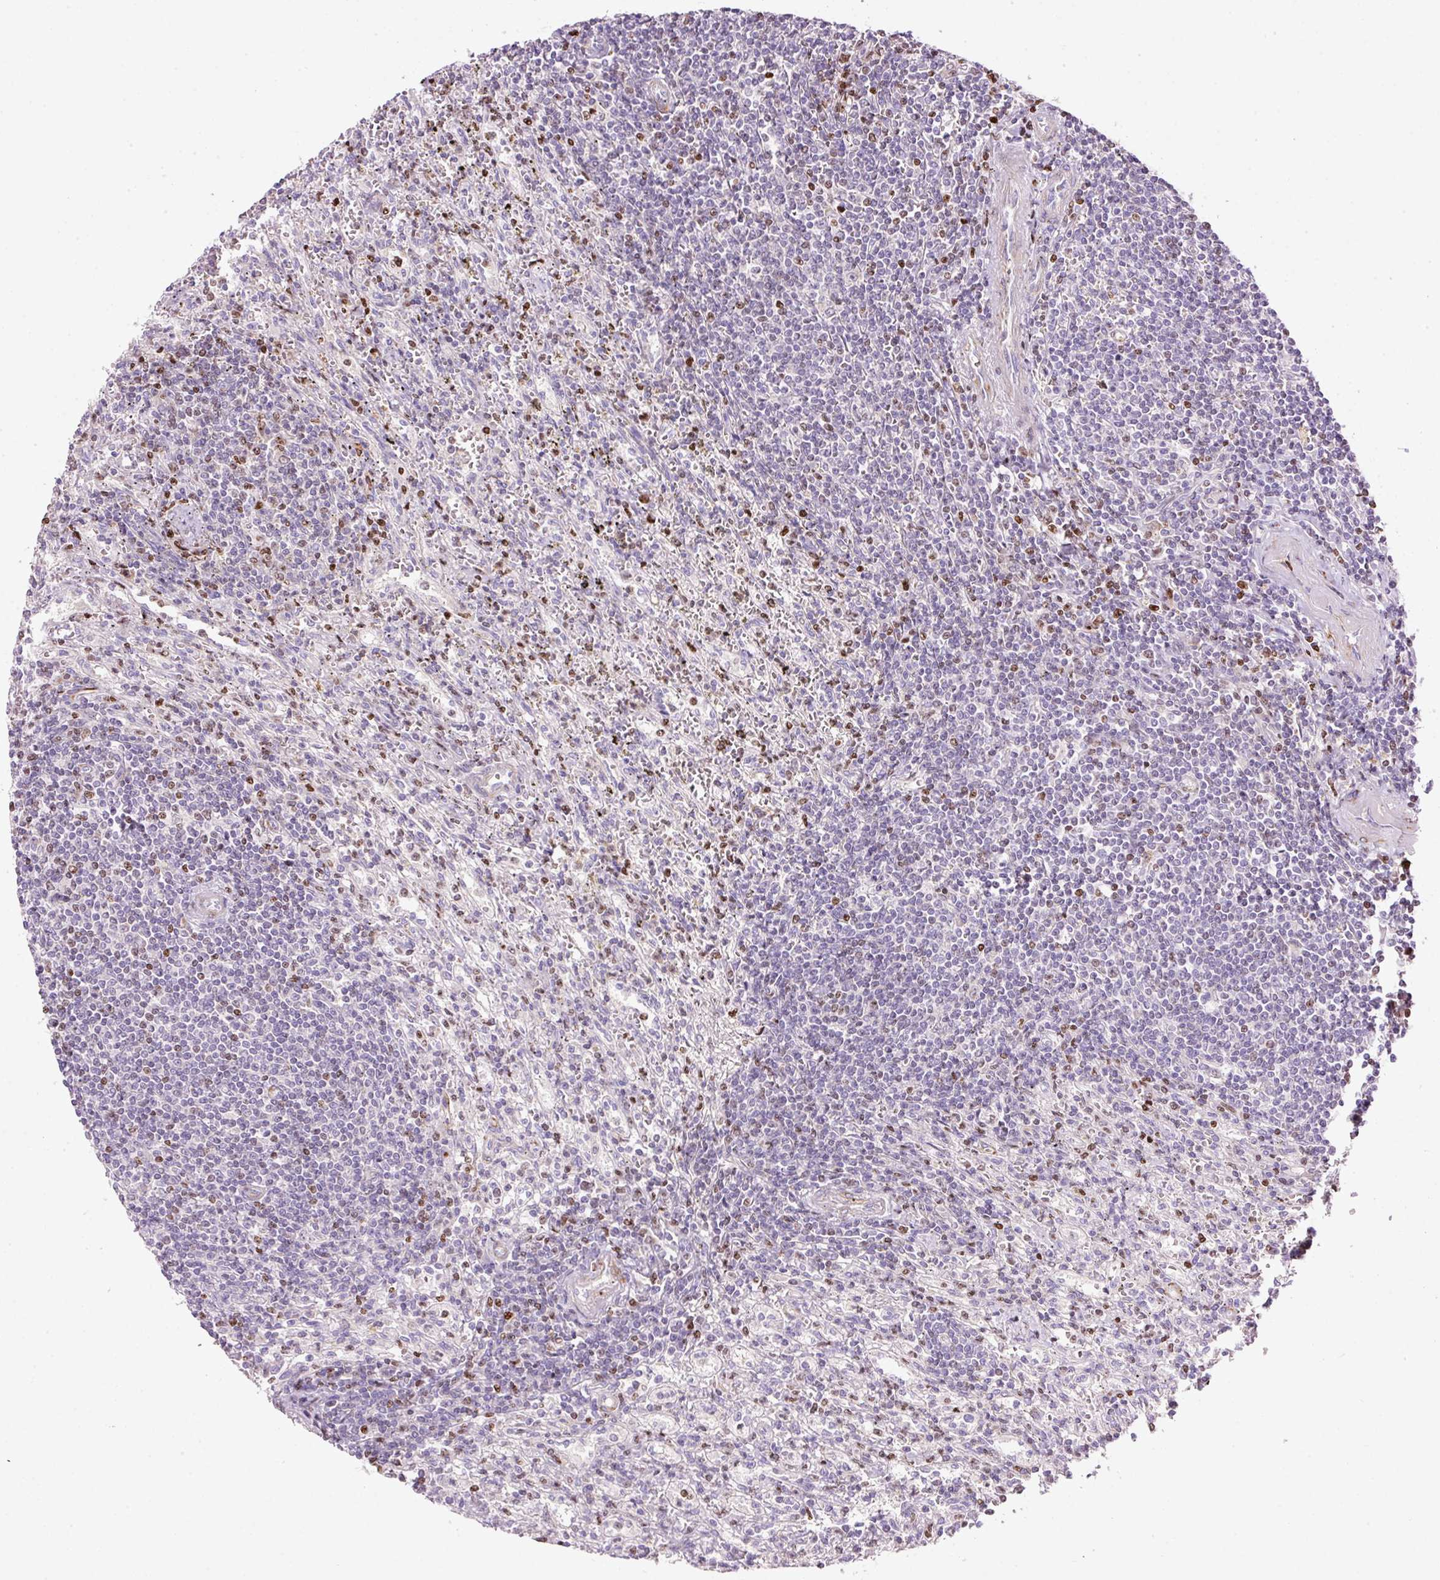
{"staining": {"intensity": "negative", "quantity": "none", "location": "none"}, "tissue": "lymphoma", "cell_type": "Tumor cells", "image_type": "cancer", "snomed": [{"axis": "morphology", "description": "Malignant lymphoma, non-Hodgkin's type, Low grade"}, {"axis": "topography", "description": "Spleen"}], "caption": "DAB immunohistochemical staining of lymphoma shows no significant staining in tumor cells.", "gene": "TMEM8B", "patient": {"sex": "male", "age": 76}}